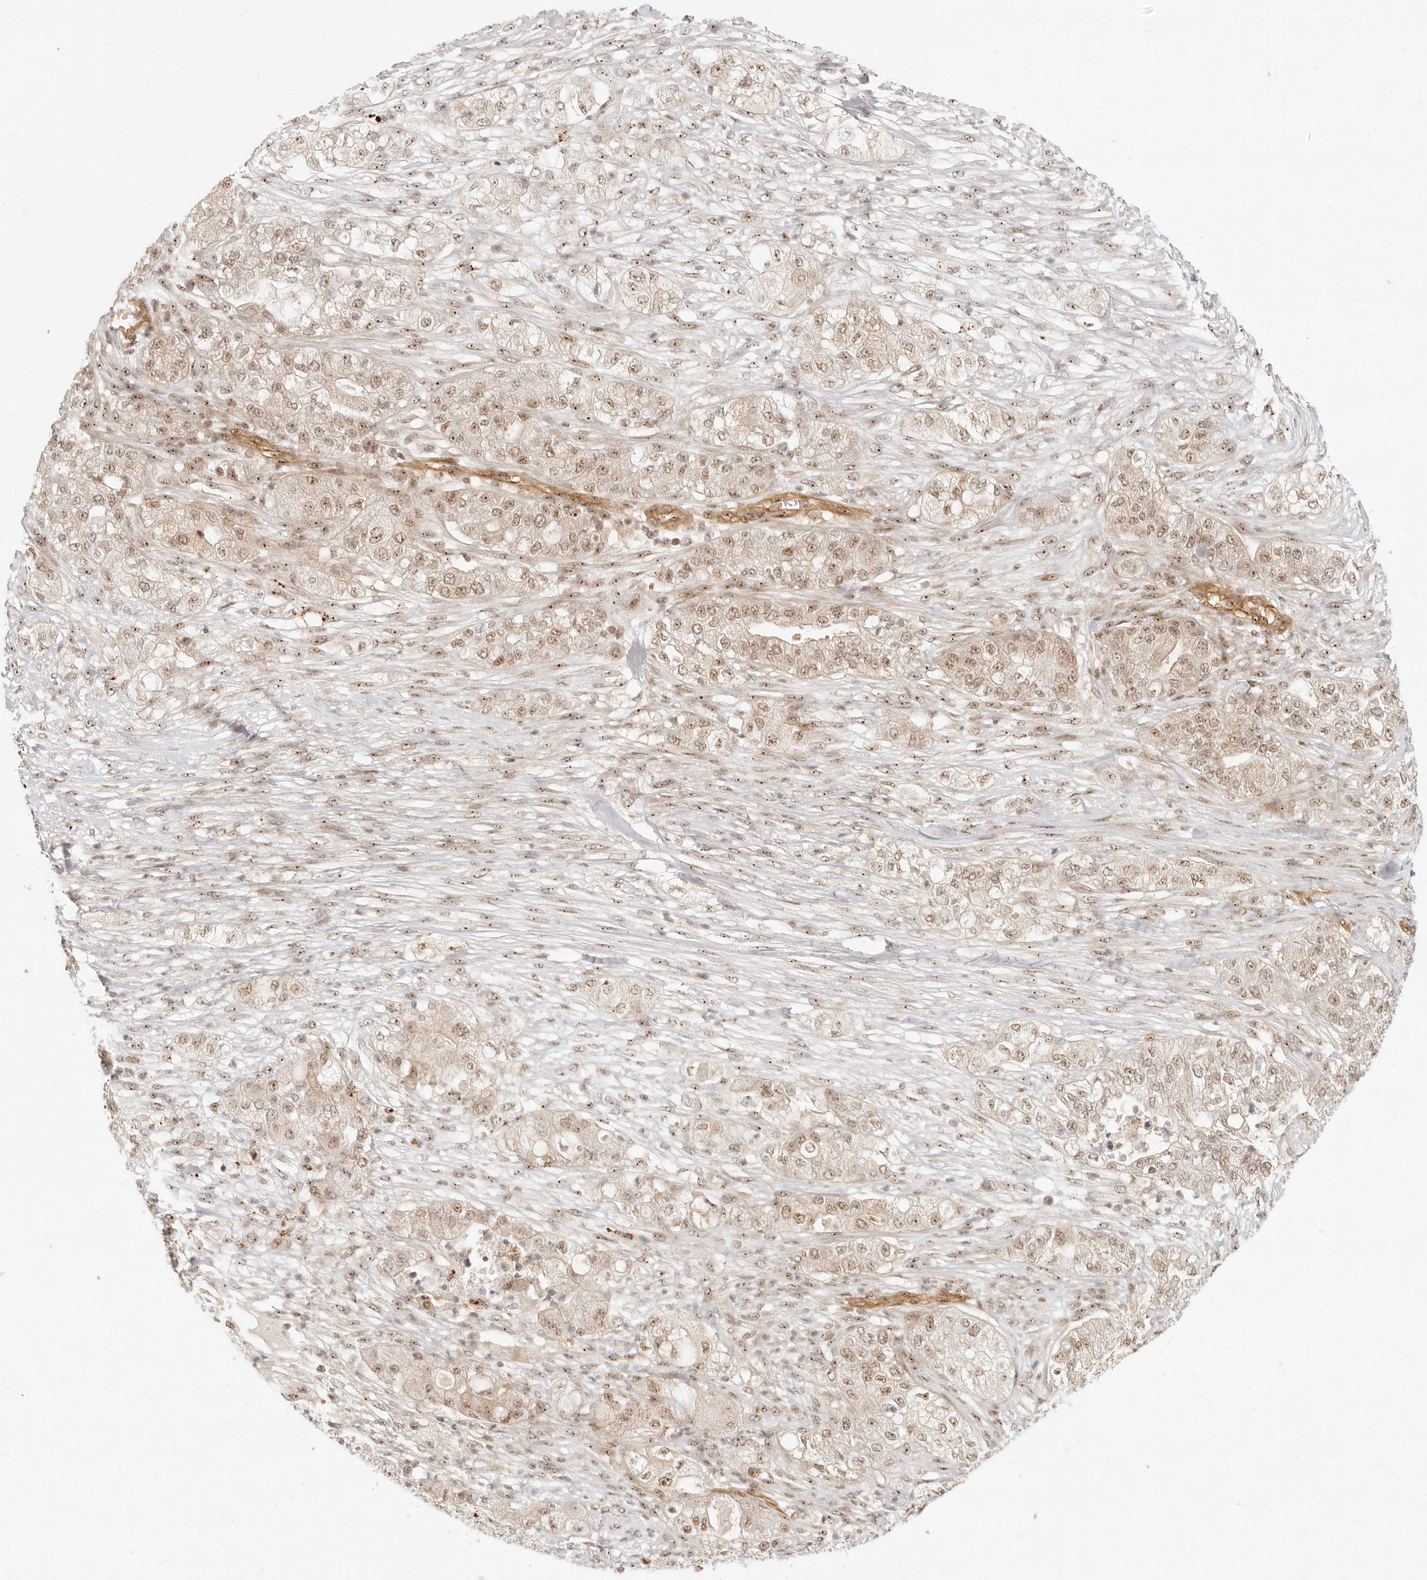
{"staining": {"intensity": "moderate", "quantity": ">75%", "location": "nuclear"}, "tissue": "pancreatic cancer", "cell_type": "Tumor cells", "image_type": "cancer", "snomed": [{"axis": "morphology", "description": "Adenocarcinoma, NOS"}, {"axis": "topography", "description": "Pancreas"}], "caption": "Protein expression analysis of human adenocarcinoma (pancreatic) reveals moderate nuclear expression in approximately >75% of tumor cells.", "gene": "BAP1", "patient": {"sex": "female", "age": 78}}